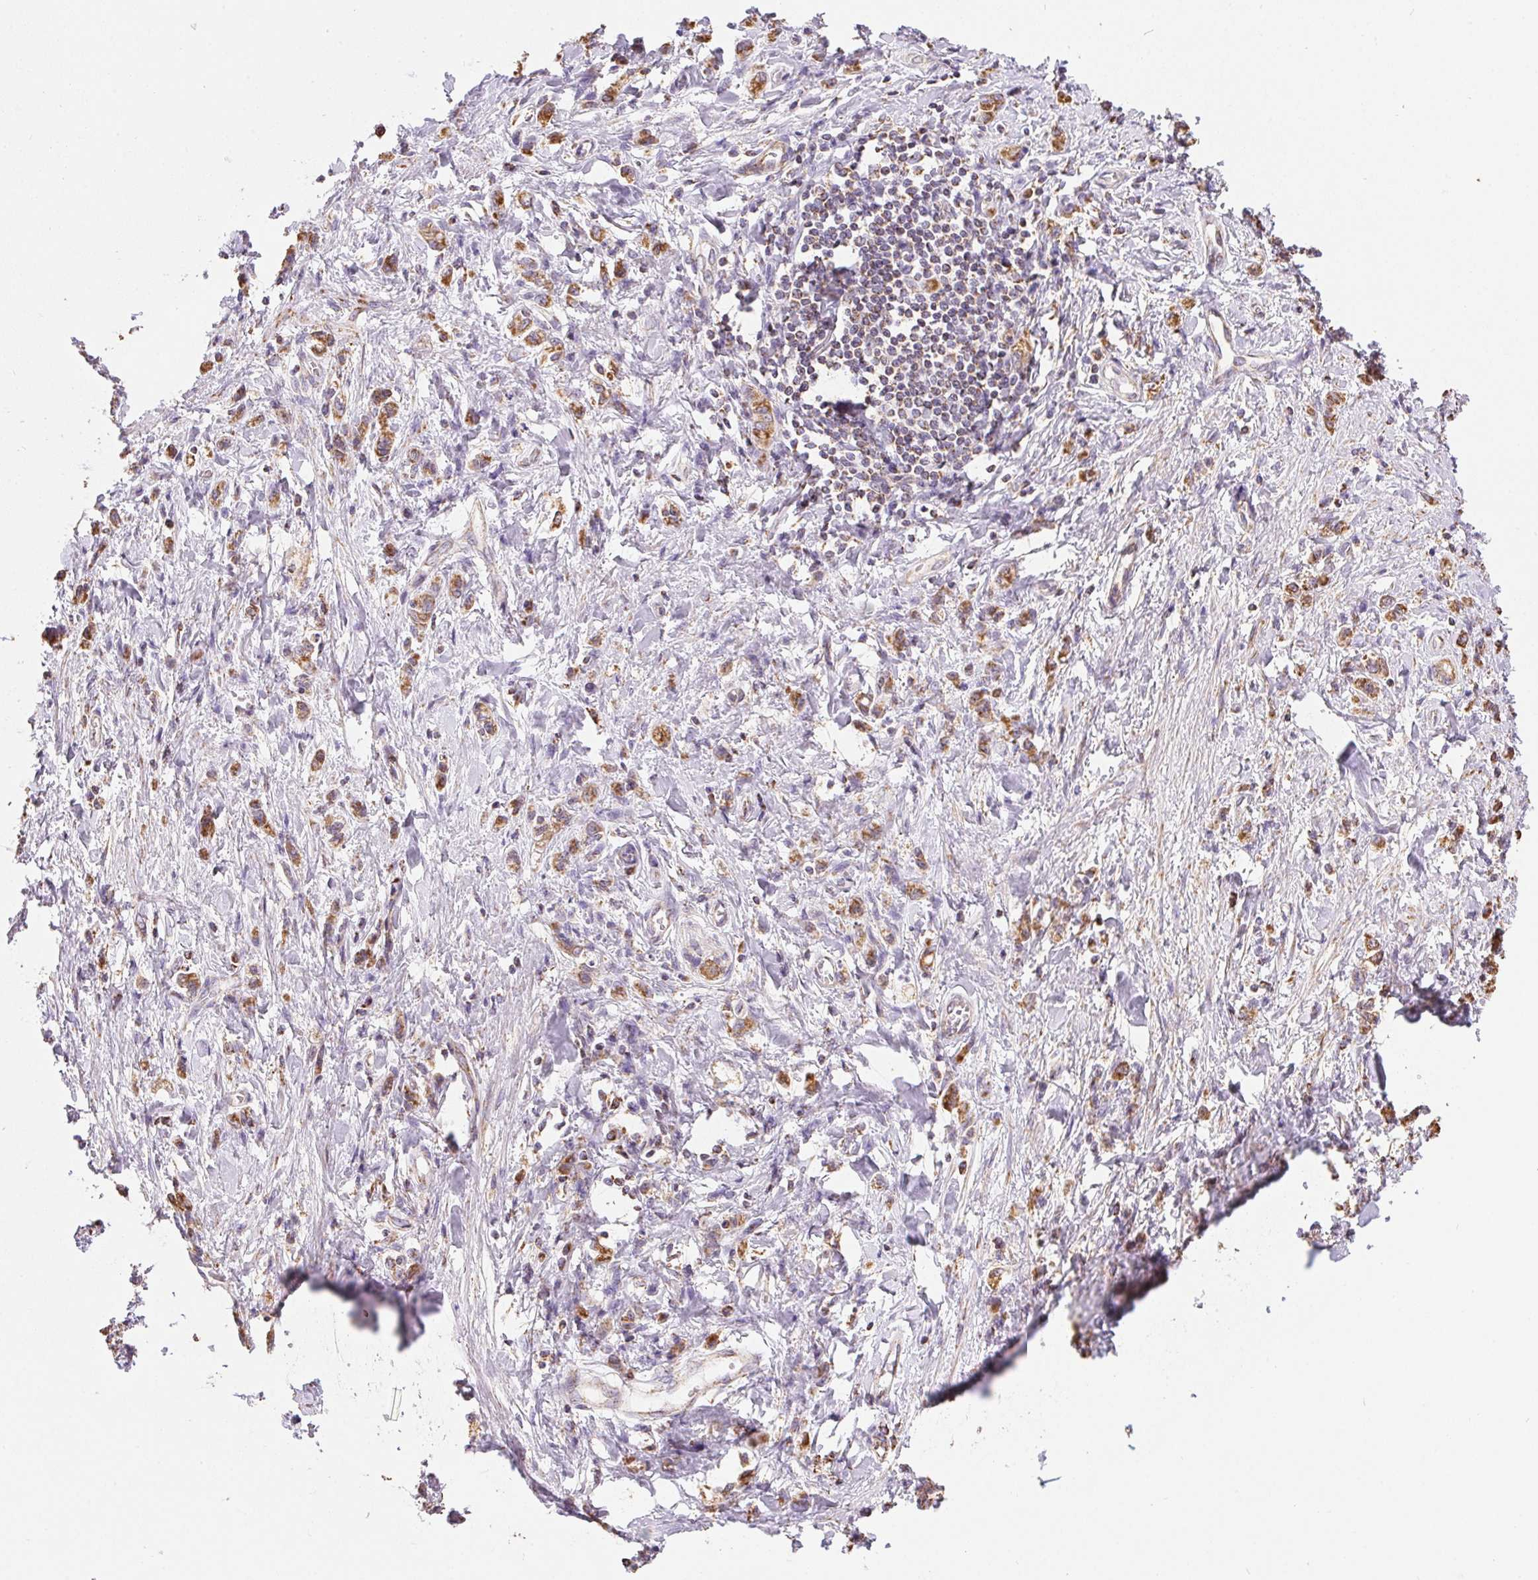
{"staining": {"intensity": "moderate", "quantity": ">75%", "location": "cytoplasmic/membranous"}, "tissue": "stomach cancer", "cell_type": "Tumor cells", "image_type": "cancer", "snomed": [{"axis": "morphology", "description": "Adenocarcinoma, NOS"}, {"axis": "topography", "description": "Stomach"}], "caption": "The micrograph displays staining of stomach cancer, revealing moderate cytoplasmic/membranous protein expression (brown color) within tumor cells.", "gene": "MAPK11", "patient": {"sex": "male", "age": 77}}